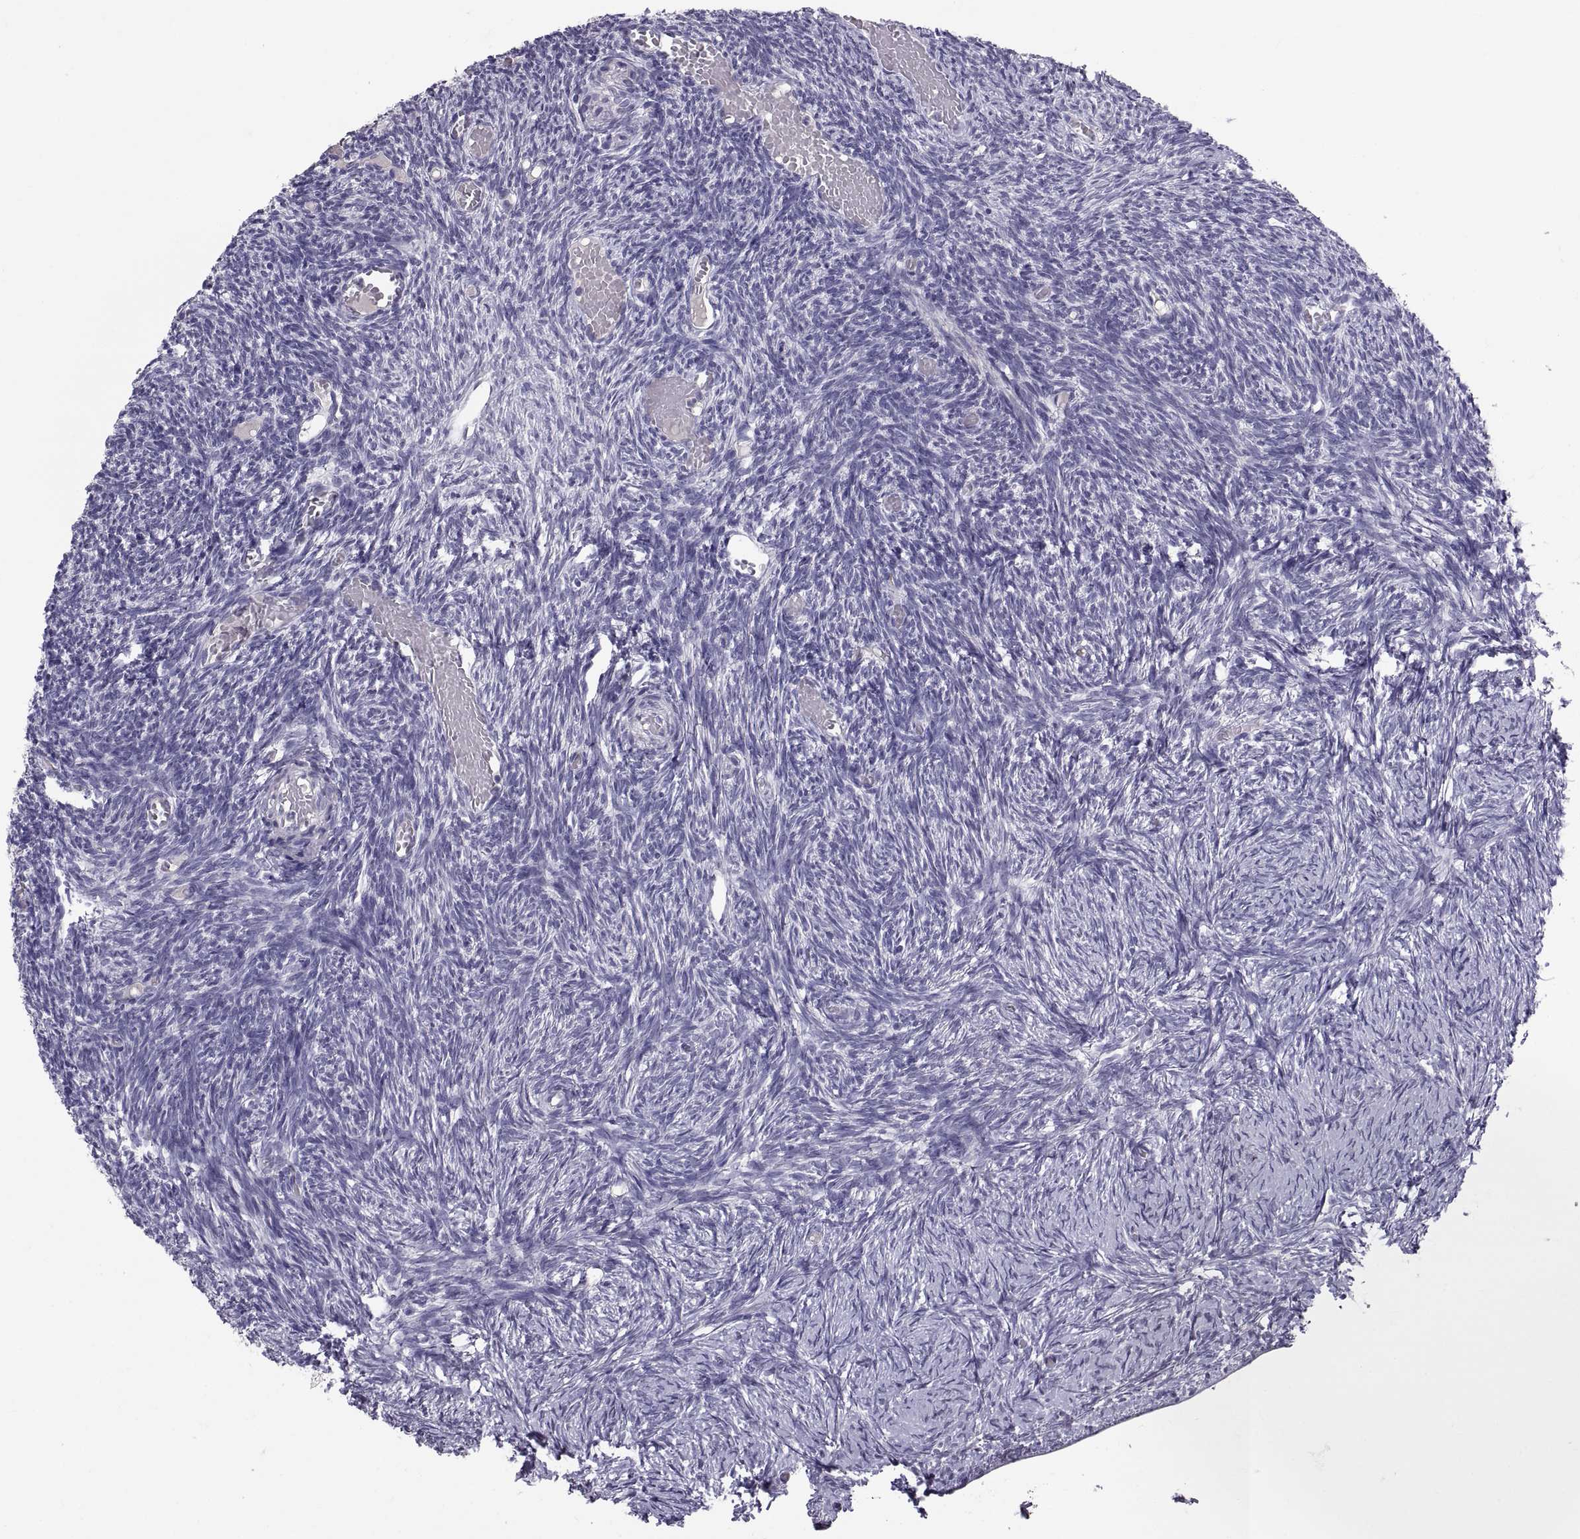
{"staining": {"intensity": "negative", "quantity": "none", "location": "none"}, "tissue": "ovary", "cell_type": "Follicle cells", "image_type": "normal", "snomed": [{"axis": "morphology", "description": "Normal tissue, NOS"}, {"axis": "topography", "description": "Ovary"}], "caption": "Immunohistochemistry (IHC) of benign human ovary shows no expression in follicle cells.", "gene": "PTN", "patient": {"sex": "female", "age": 39}}